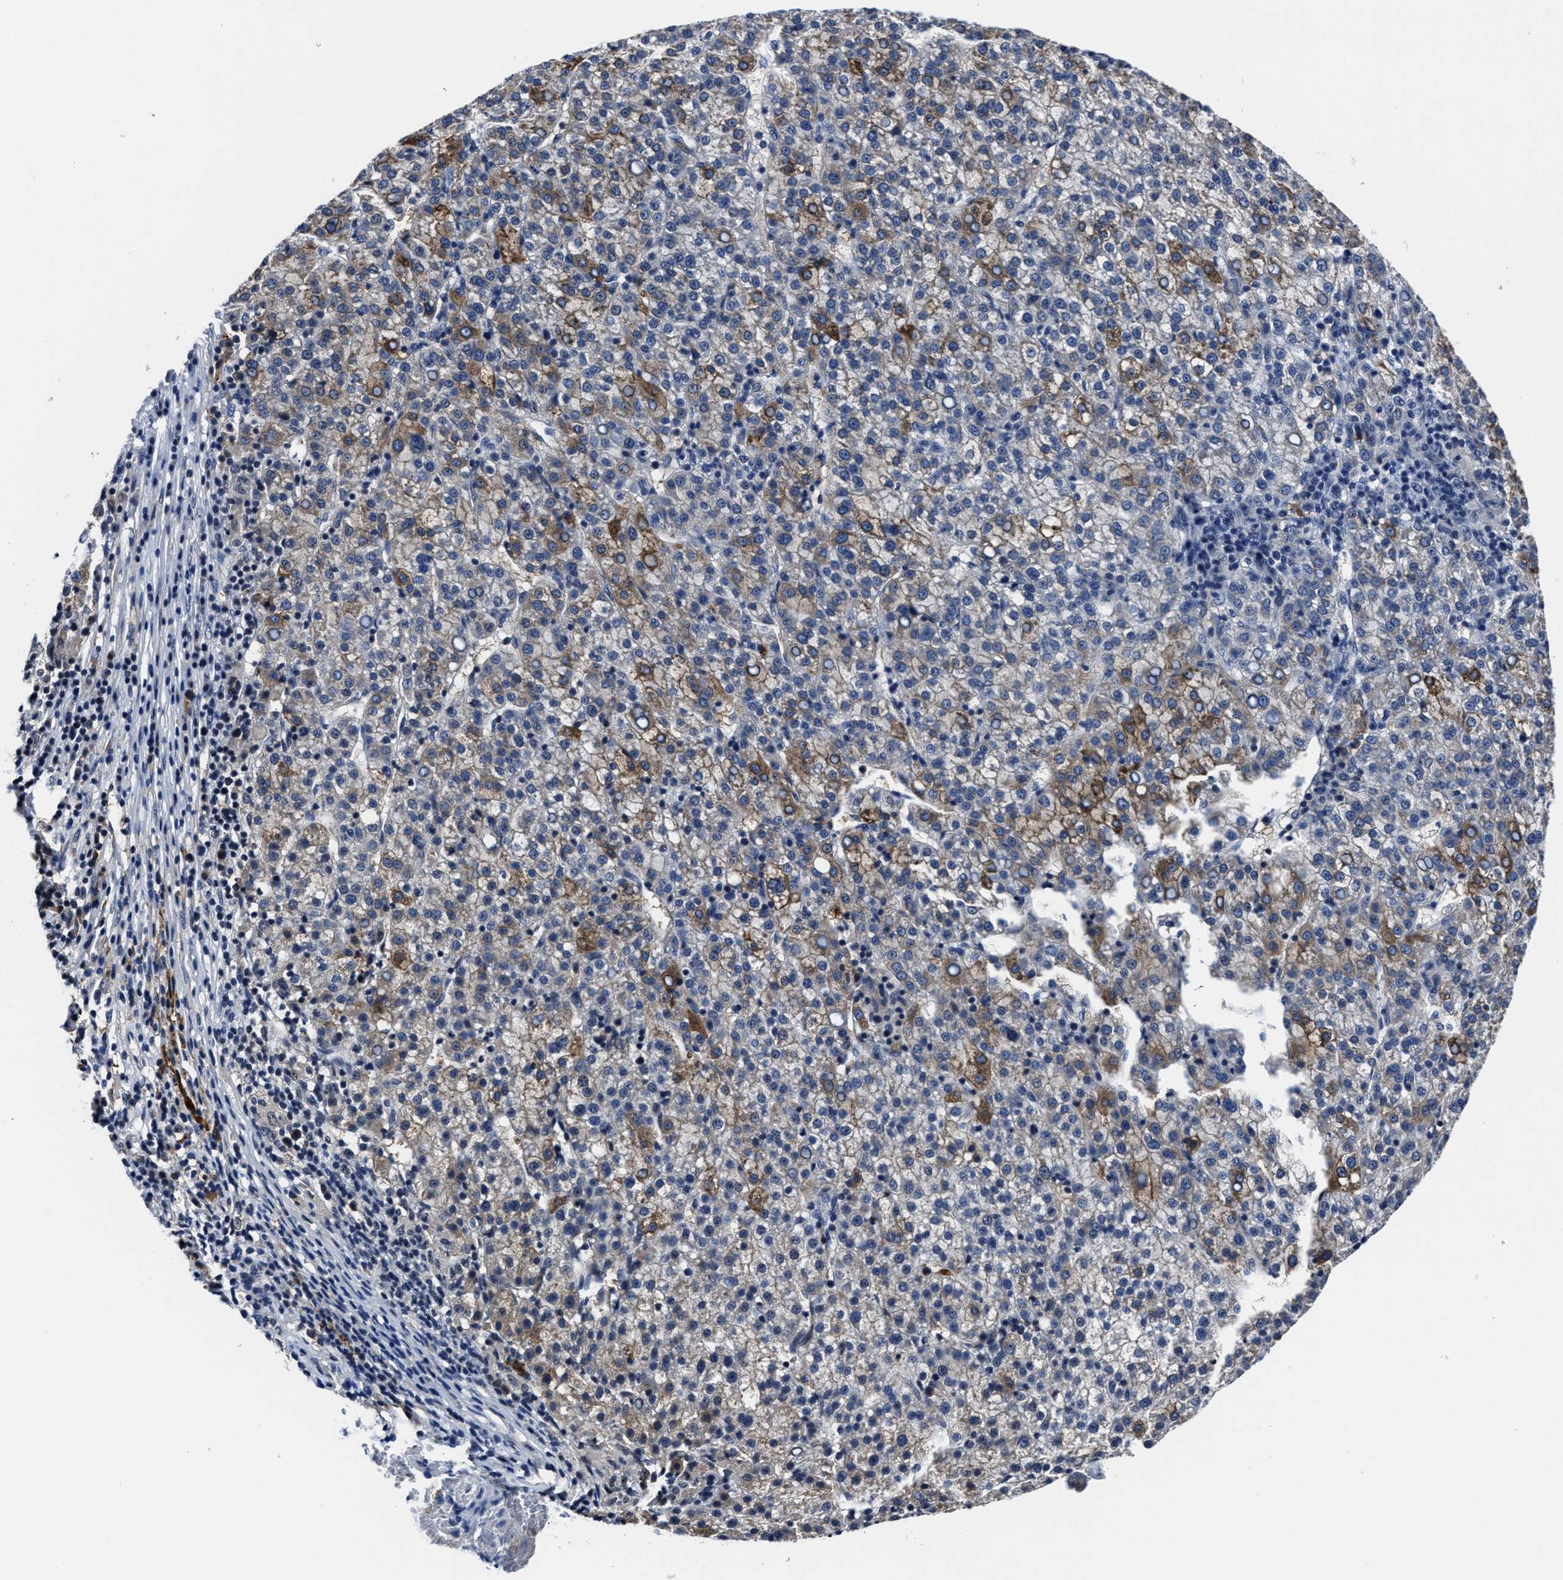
{"staining": {"intensity": "moderate", "quantity": "25%-75%", "location": "cytoplasmic/membranous"}, "tissue": "liver cancer", "cell_type": "Tumor cells", "image_type": "cancer", "snomed": [{"axis": "morphology", "description": "Carcinoma, Hepatocellular, NOS"}, {"axis": "topography", "description": "Liver"}], "caption": "Human liver hepatocellular carcinoma stained with a brown dye reveals moderate cytoplasmic/membranous positive staining in about 25%-75% of tumor cells.", "gene": "RSBN1L", "patient": {"sex": "female", "age": 58}}